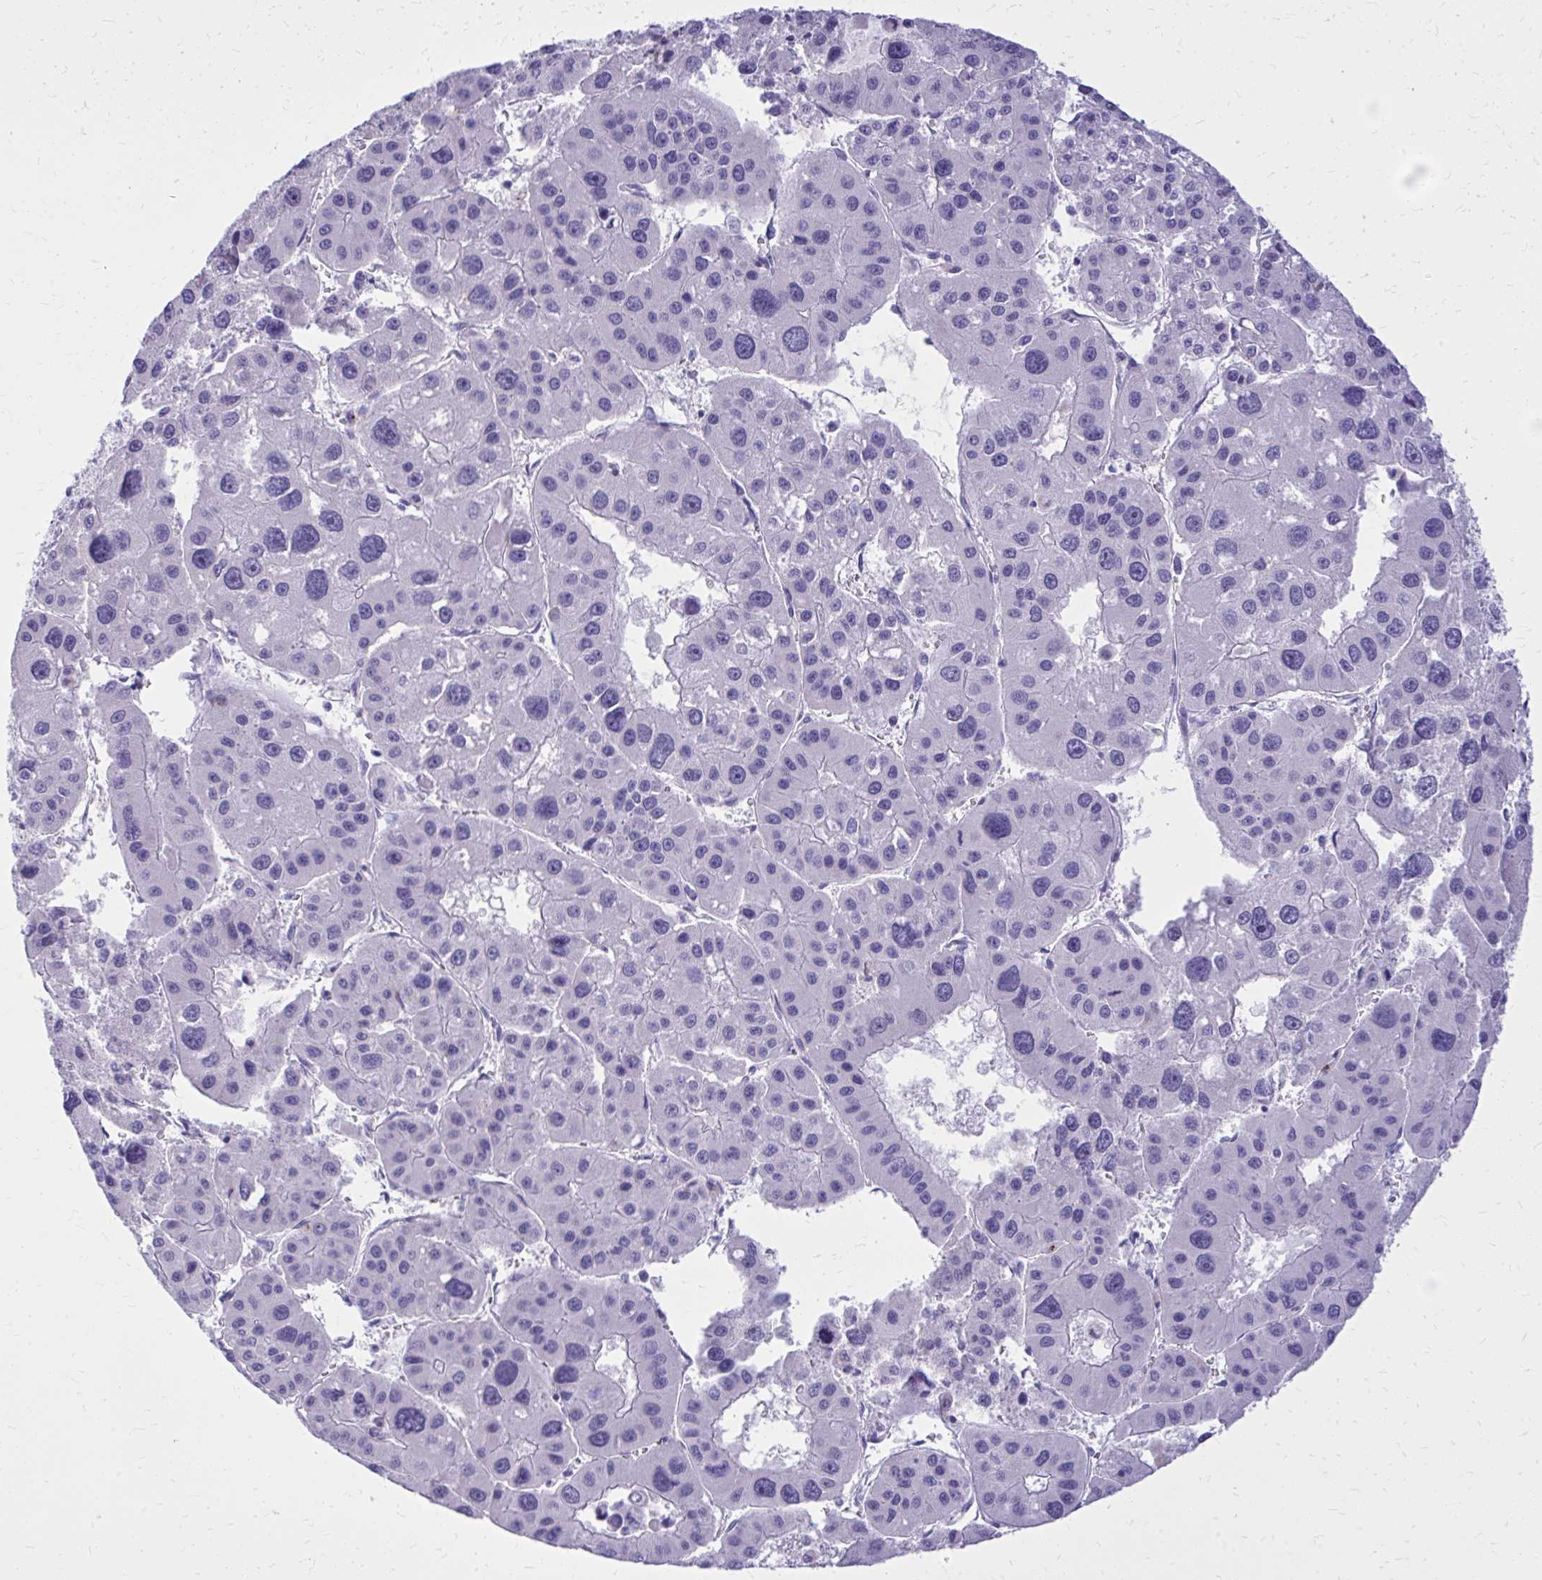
{"staining": {"intensity": "negative", "quantity": "none", "location": "none"}, "tissue": "liver cancer", "cell_type": "Tumor cells", "image_type": "cancer", "snomed": [{"axis": "morphology", "description": "Carcinoma, Hepatocellular, NOS"}, {"axis": "topography", "description": "Liver"}], "caption": "Tumor cells are negative for protein expression in human hepatocellular carcinoma (liver).", "gene": "BCL6B", "patient": {"sex": "male", "age": 73}}